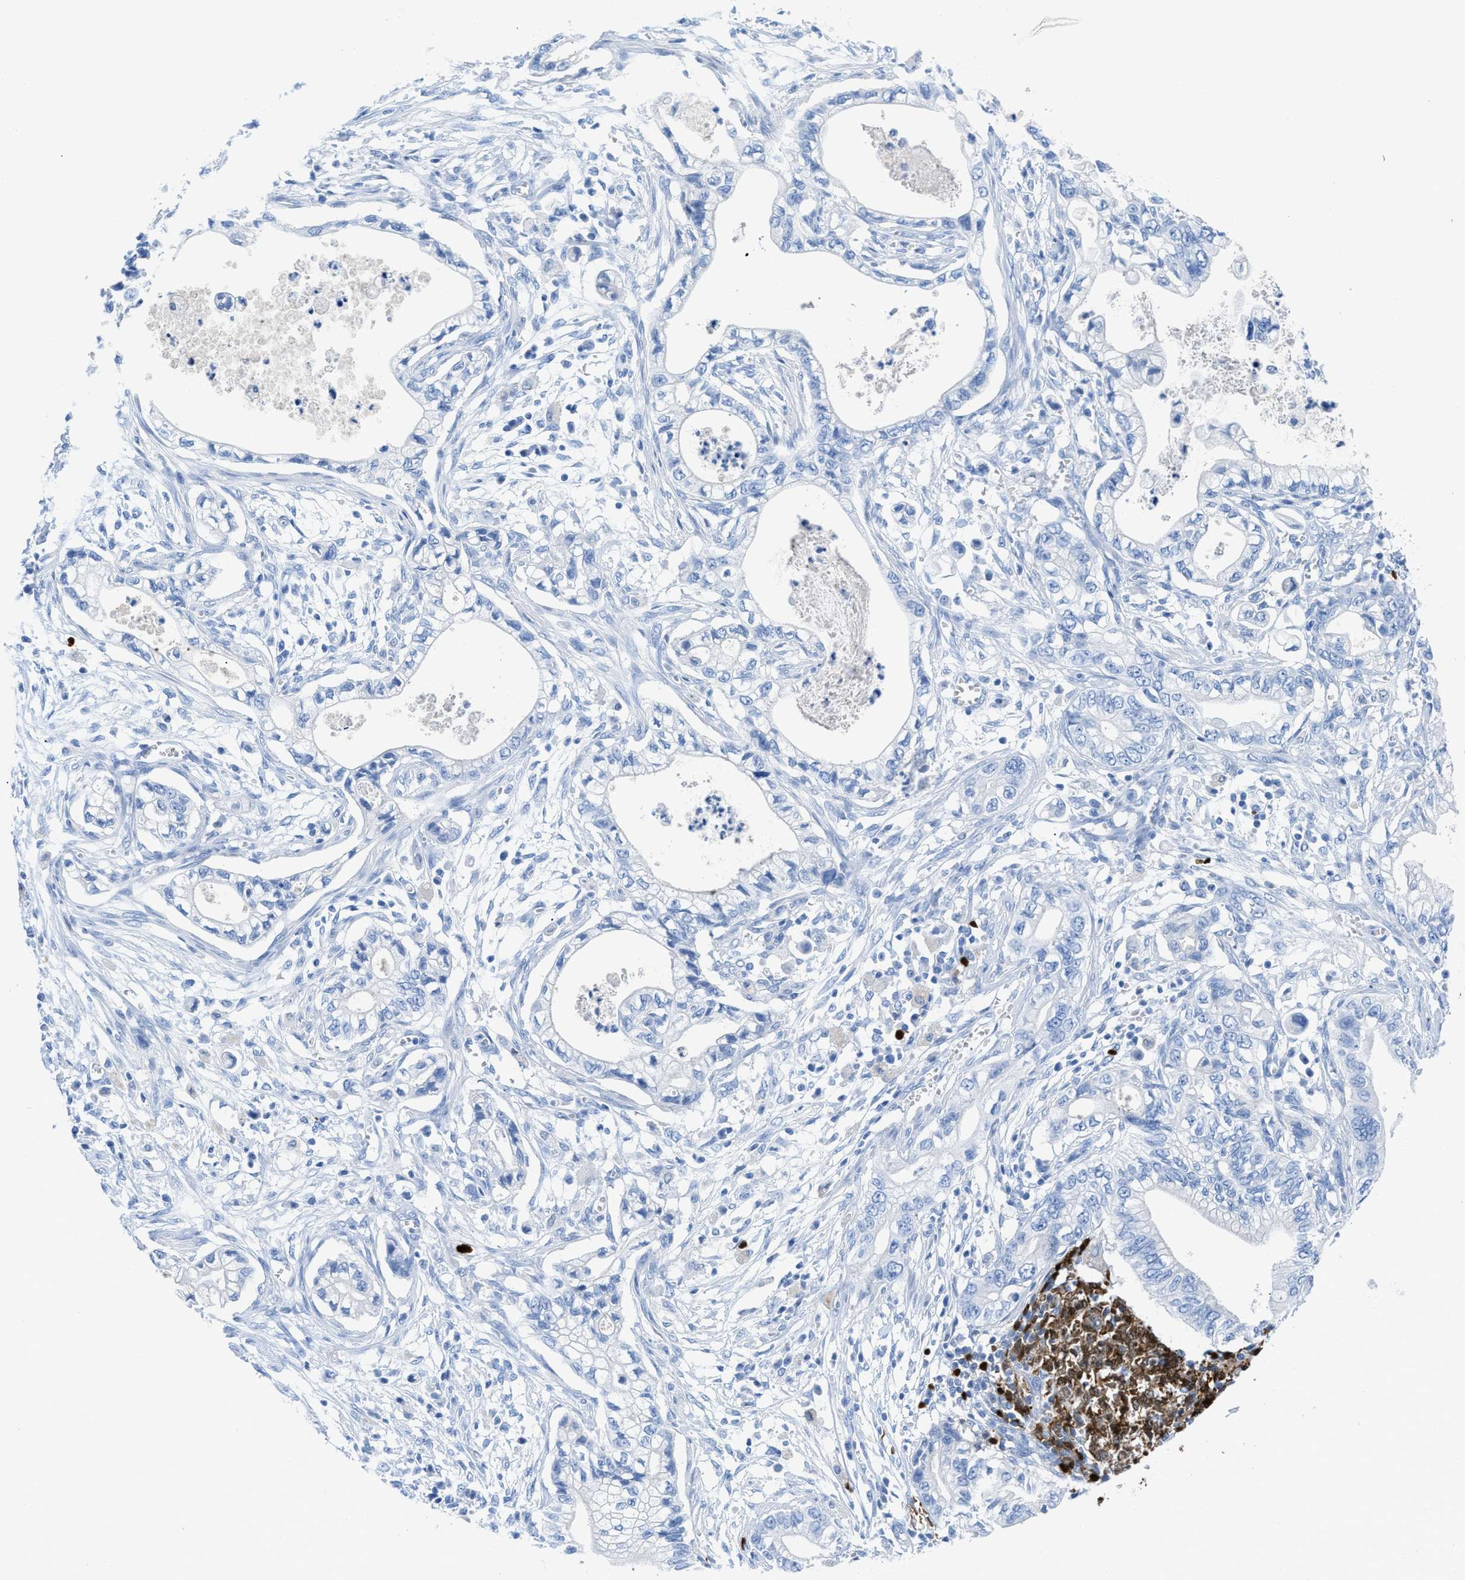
{"staining": {"intensity": "negative", "quantity": "none", "location": "none"}, "tissue": "pancreatic cancer", "cell_type": "Tumor cells", "image_type": "cancer", "snomed": [{"axis": "morphology", "description": "Adenocarcinoma, NOS"}, {"axis": "topography", "description": "Pancreas"}], "caption": "A high-resolution photomicrograph shows immunohistochemistry (IHC) staining of pancreatic cancer, which reveals no significant positivity in tumor cells.", "gene": "TCL1A", "patient": {"sex": "male", "age": 56}}